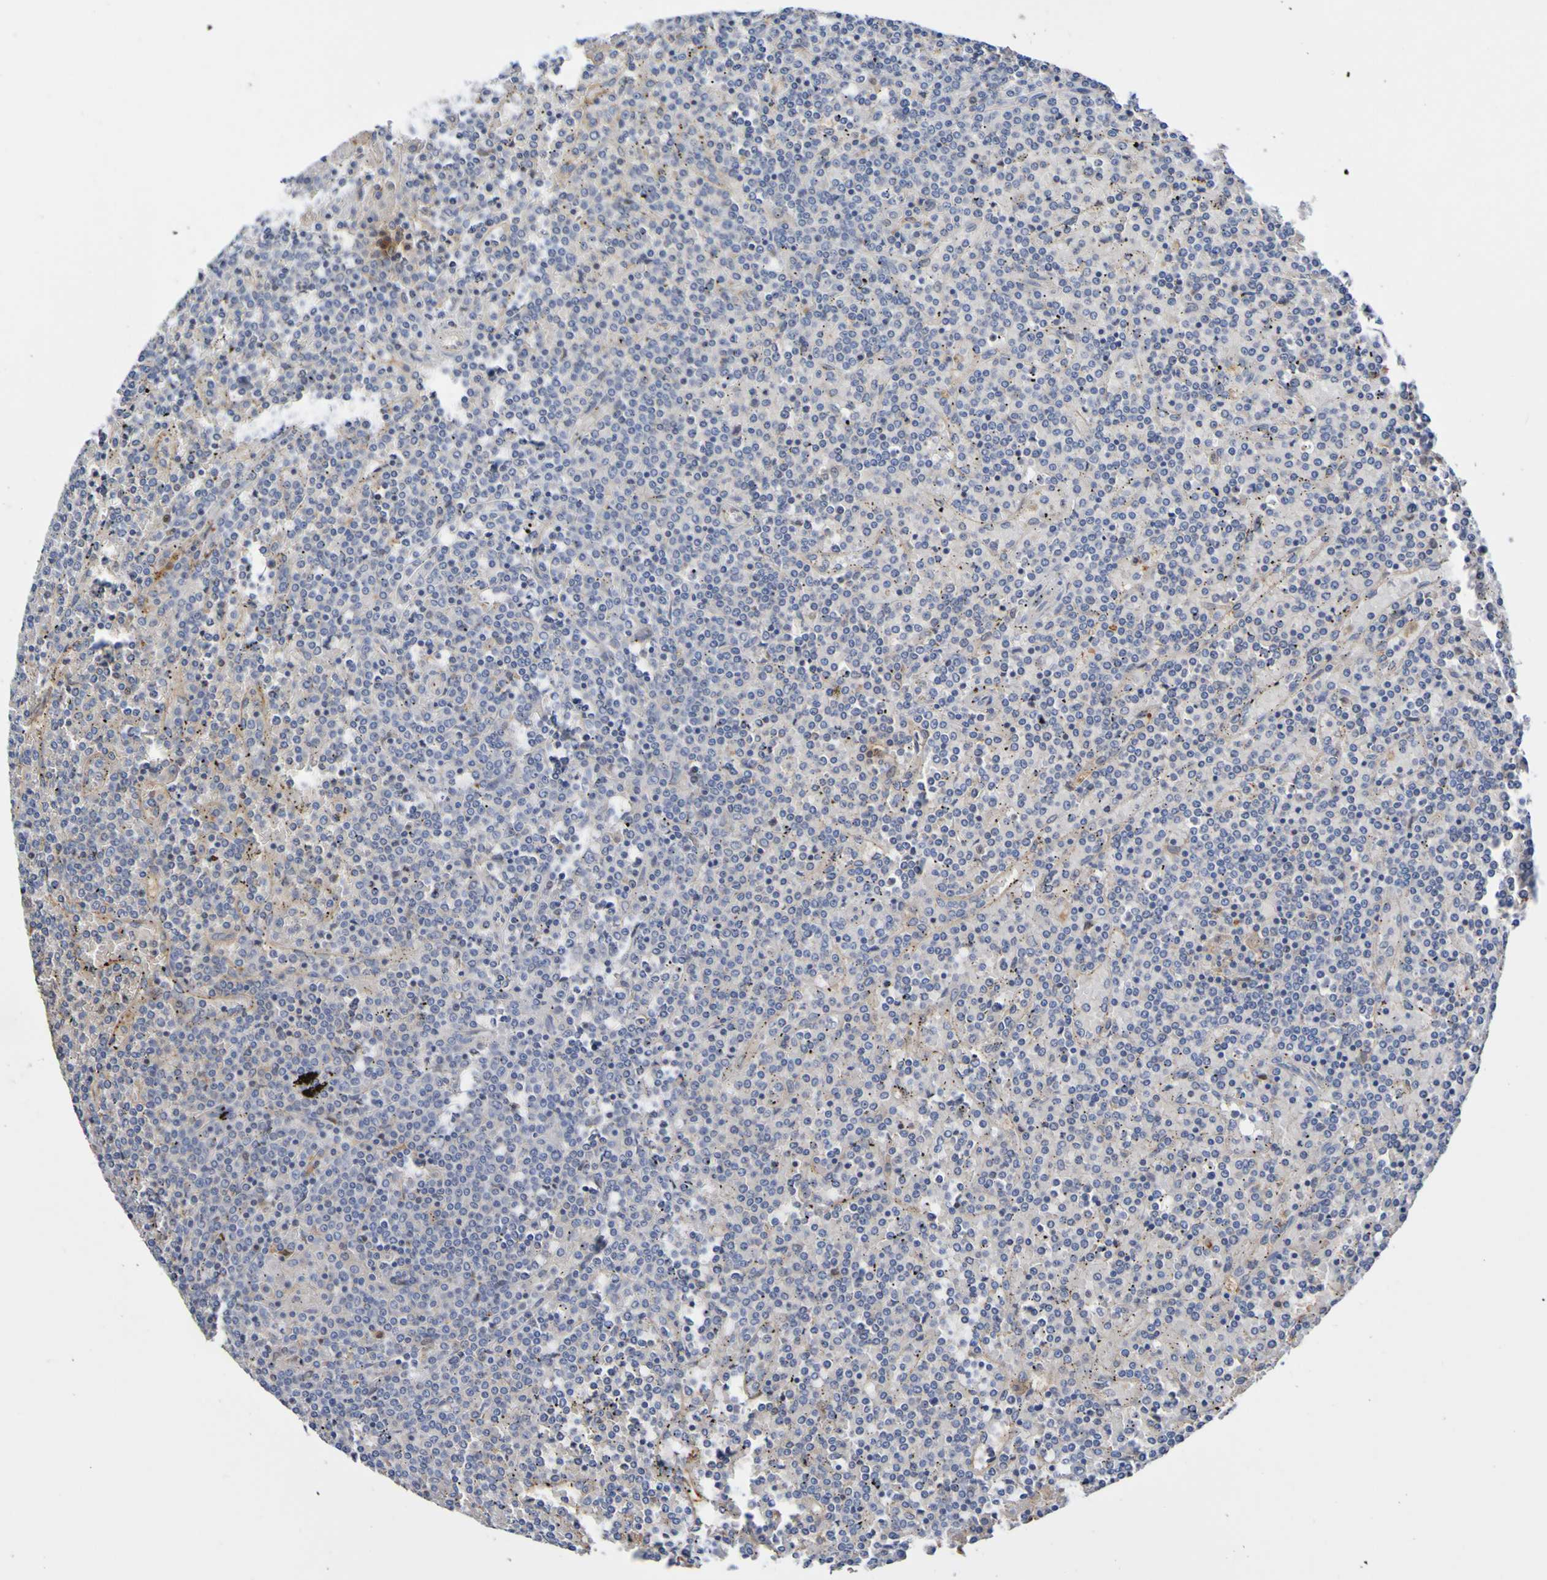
{"staining": {"intensity": "negative", "quantity": "none", "location": "none"}, "tissue": "lymphoma", "cell_type": "Tumor cells", "image_type": "cancer", "snomed": [{"axis": "morphology", "description": "Malignant lymphoma, non-Hodgkin's type, Low grade"}, {"axis": "topography", "description": "Spleen"}], "caption": "A histopathology image of human malignant lymphoma, non-Hodgkin's type (low-grade) is negative for staining in tumor cells.", "gene": "METAP2", "patient": {"sex": "female", "age": 19}}